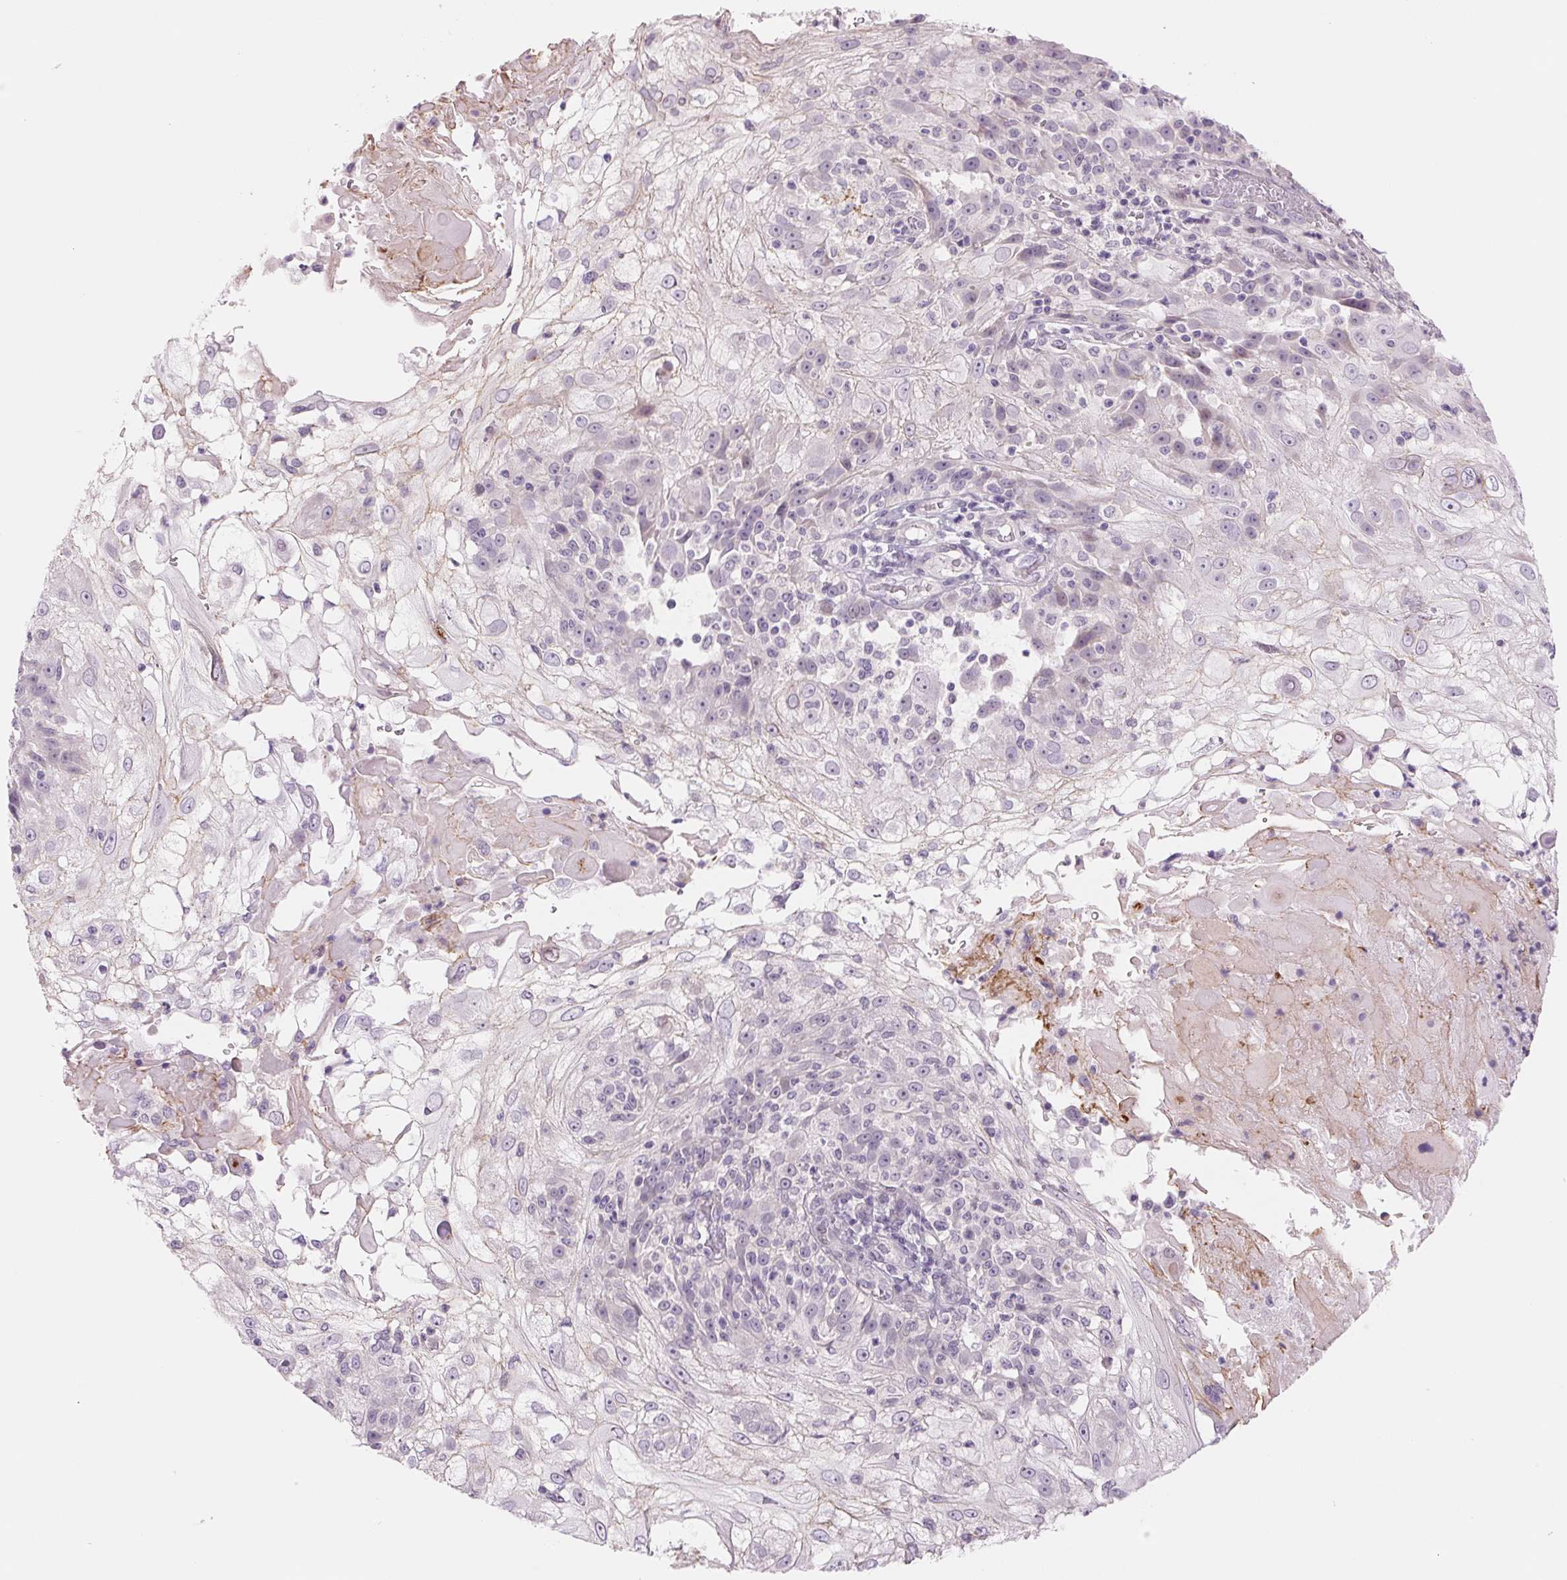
{"staining": {"intensity": "negative", "quantity": "none", "location": "none"}, "tissue": "skin cancer", "cell_type": "Tumor cells", "image_type": "cancer", "snomed": [{"axis": "morphology", "description": "Normal tissue, NOS"}, {"axis": "morphology", "description": "Squamous cell carcinoma, NOS"}, {"axis": "topography", "description": "Skin"}], "caption": "DAB immunohistochemical staining of human skin cancer (squamous cell carcinoma) displays no significant positivity in tumor cells.", "gene": "CCDC168", "patient": {"sex": "female", "age": 83}}